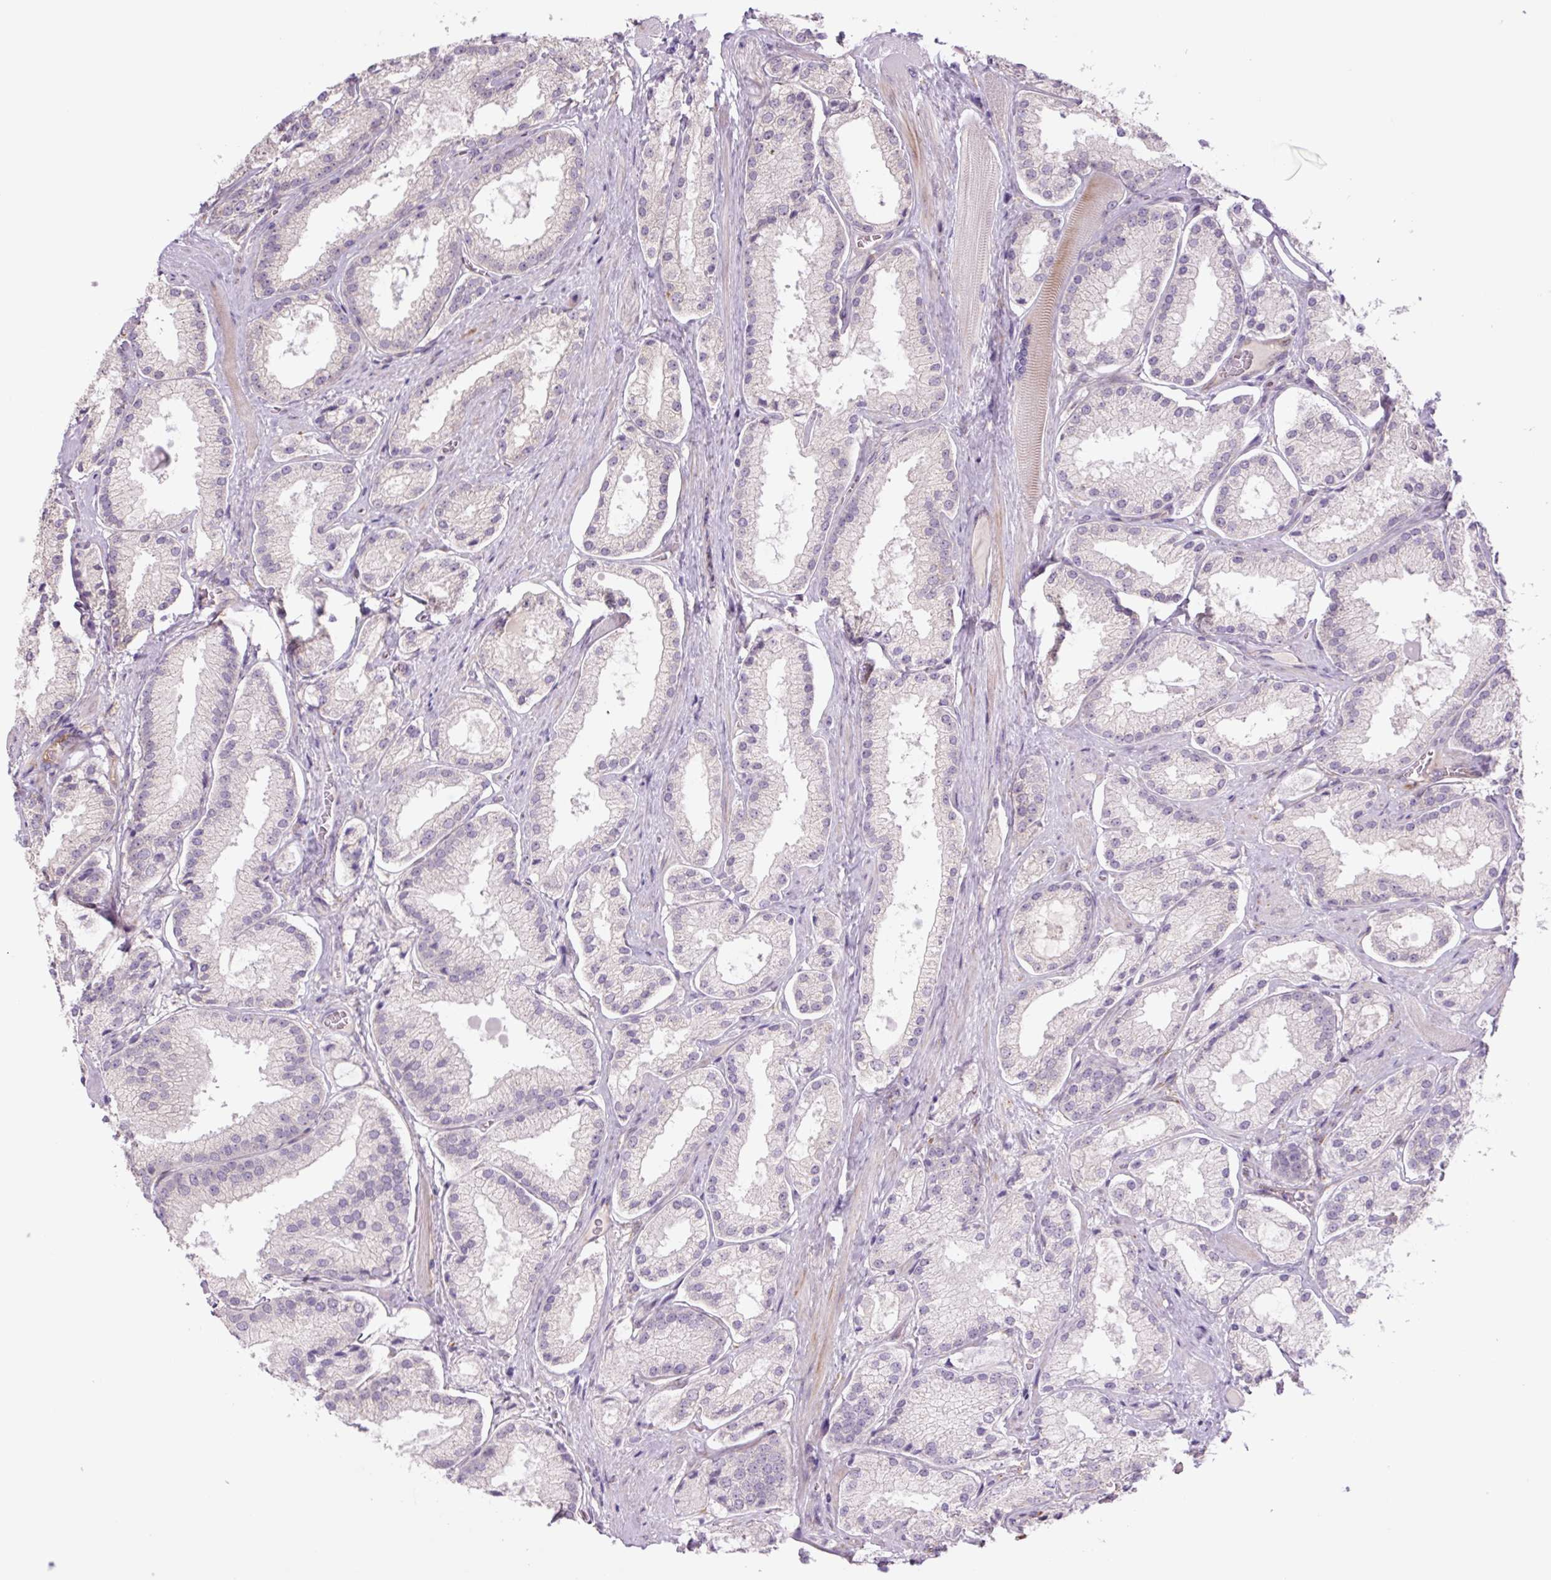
{"staining": {"intensity": "negative", "quantity": "none", "location": "none"}, "tissue": "prostate cancer", "cell_type": "Tumor cells", "image_type": "cancer", "snomed": [{"axis": "morphology", "description": "Adenocarcinoma, High grade"}, {"axis": "topography", "description": "Prostate"}], "caption": "High magnification brightfield microscopy of adenocarcinoma (high-grade) (prostate) stained with DAB (3,3'-diaminobenzidine) (brown) and counterstained with hematoxylin (blue): tumor cells show no significant positivity.", "gene": "PLA2G4A", "patient": {"sex": "male", "age": 68}}